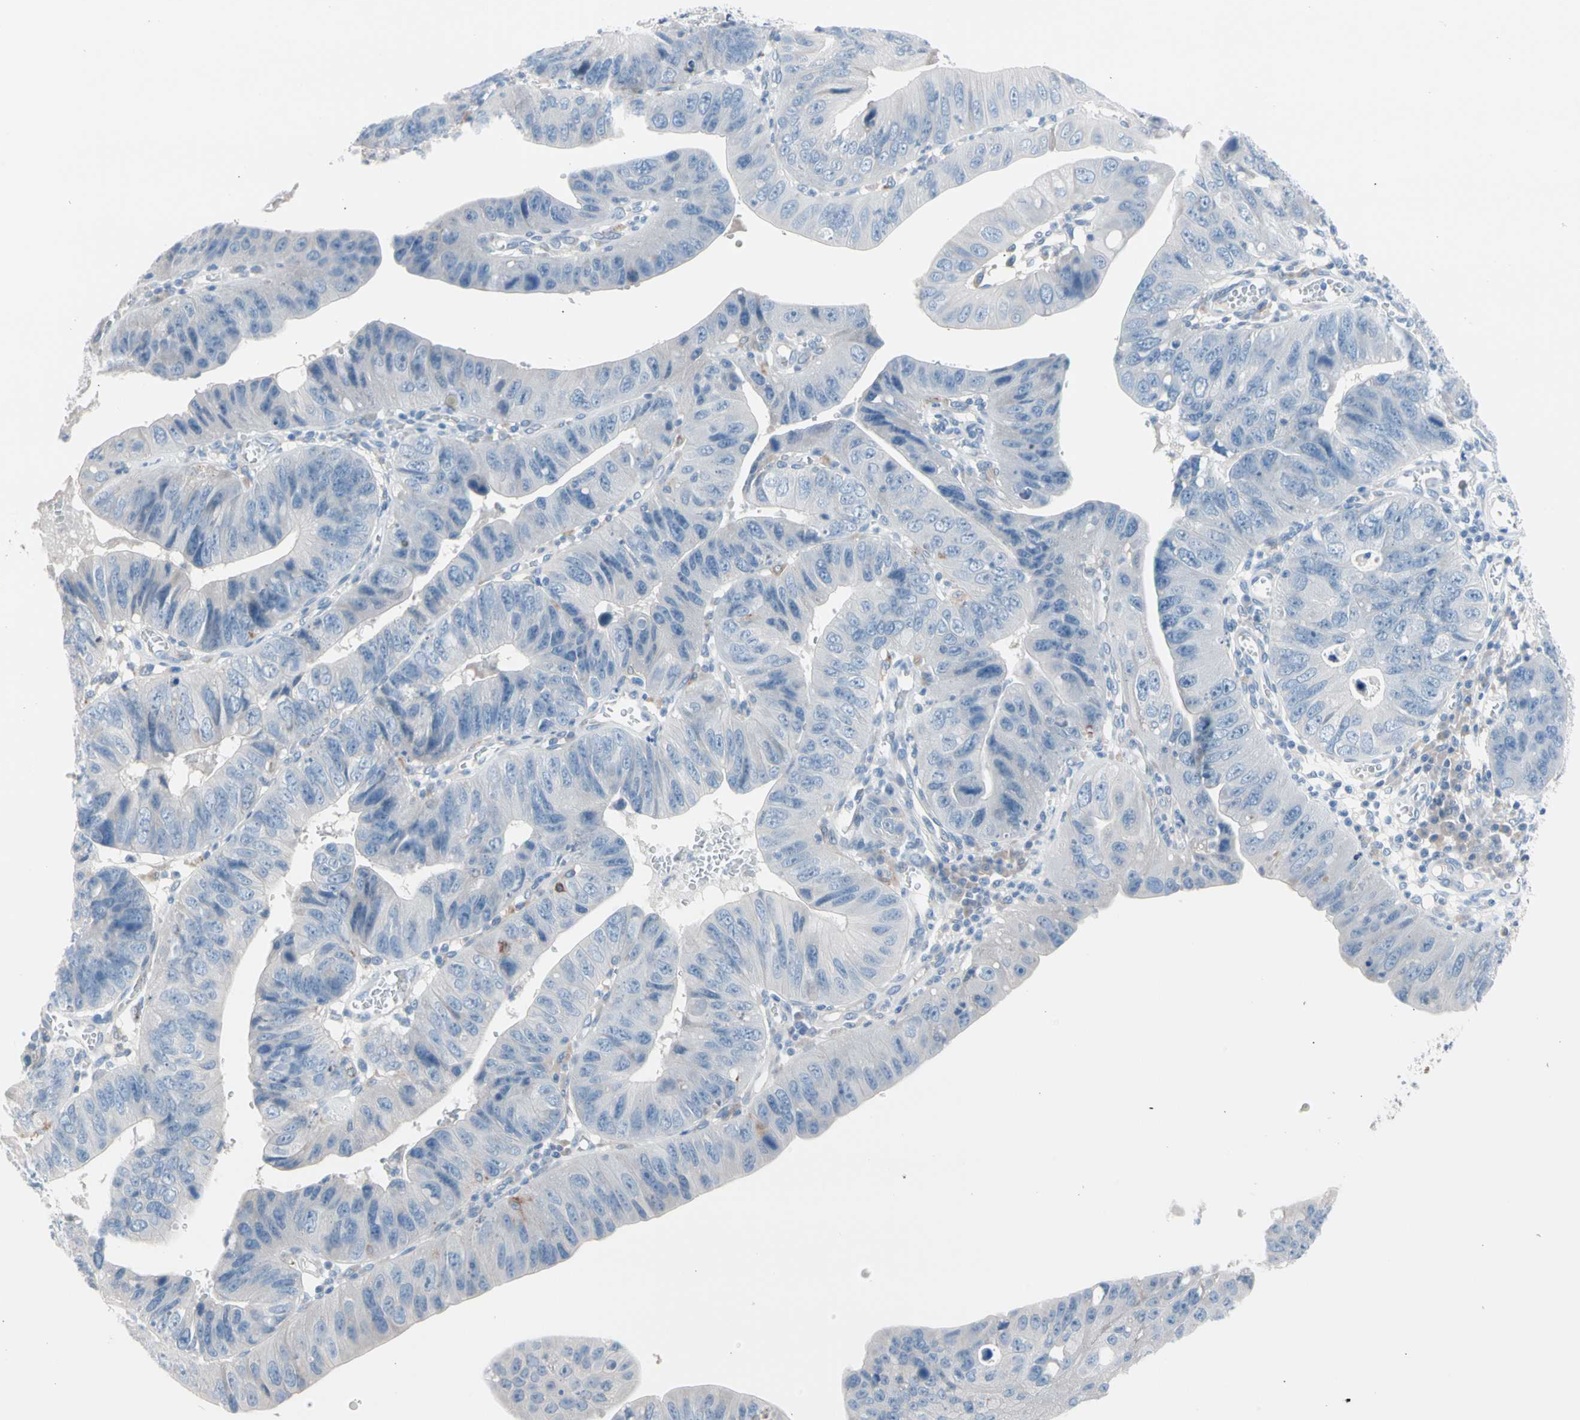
{"staining": {"intensity": "negative", "quantity": "none", "location": "none"}, "tissue": "stomach cancer", "cell_type": "Tumor cells", "image_type": "cancer", "snomed": [{"axis": "morphology", "description": "Adenocarcinoma, NOS"}, {"axis": "topography", "description": "Stomach"}], "caption": "The histopathology image exhibits no significant positivity in tumor cells of stomach adenocarcinoma.", "gene": "CASQ1", "patient": {"sex": "male", "age": 59}}